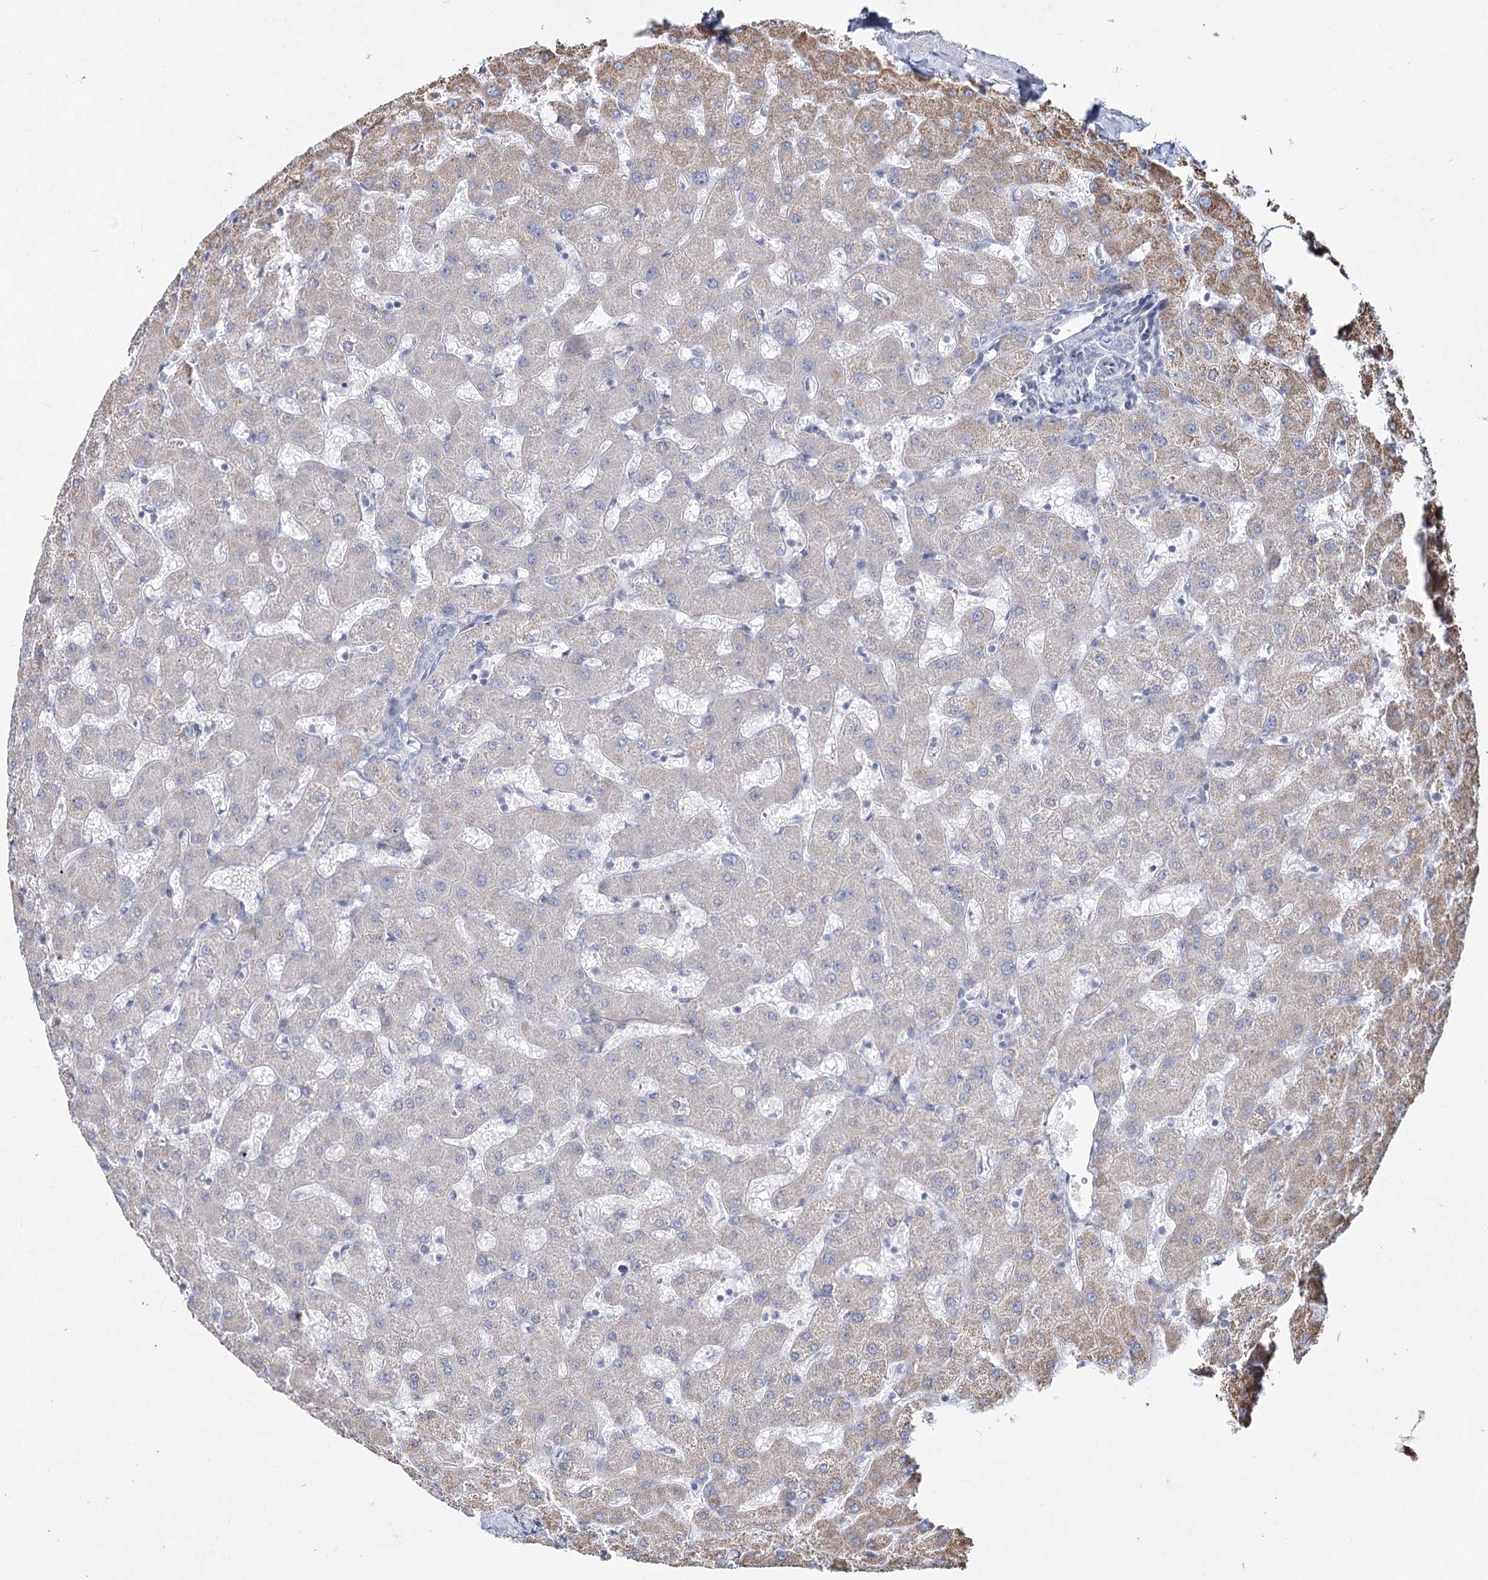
{"staining": {"intensity": "moderate", "quantity": "<25%", "location": "cytoplasmic/membranous"}, "tissue": "liver", "cell_type": "Cholangiocytes", "image_type": "normal", "snomed": [{"axis": "morphology", "description": "Normal tissue, NOS"}, {"axis": "topography", "description": "Liver"}], "caption": "Cholangiocytes exhibit low levels of moderate cytoplasmic/membranous staining in about <25% of cells in benign liver.", "gene": "CCDC73", "patient": {"sex": "female", "age": 63}}